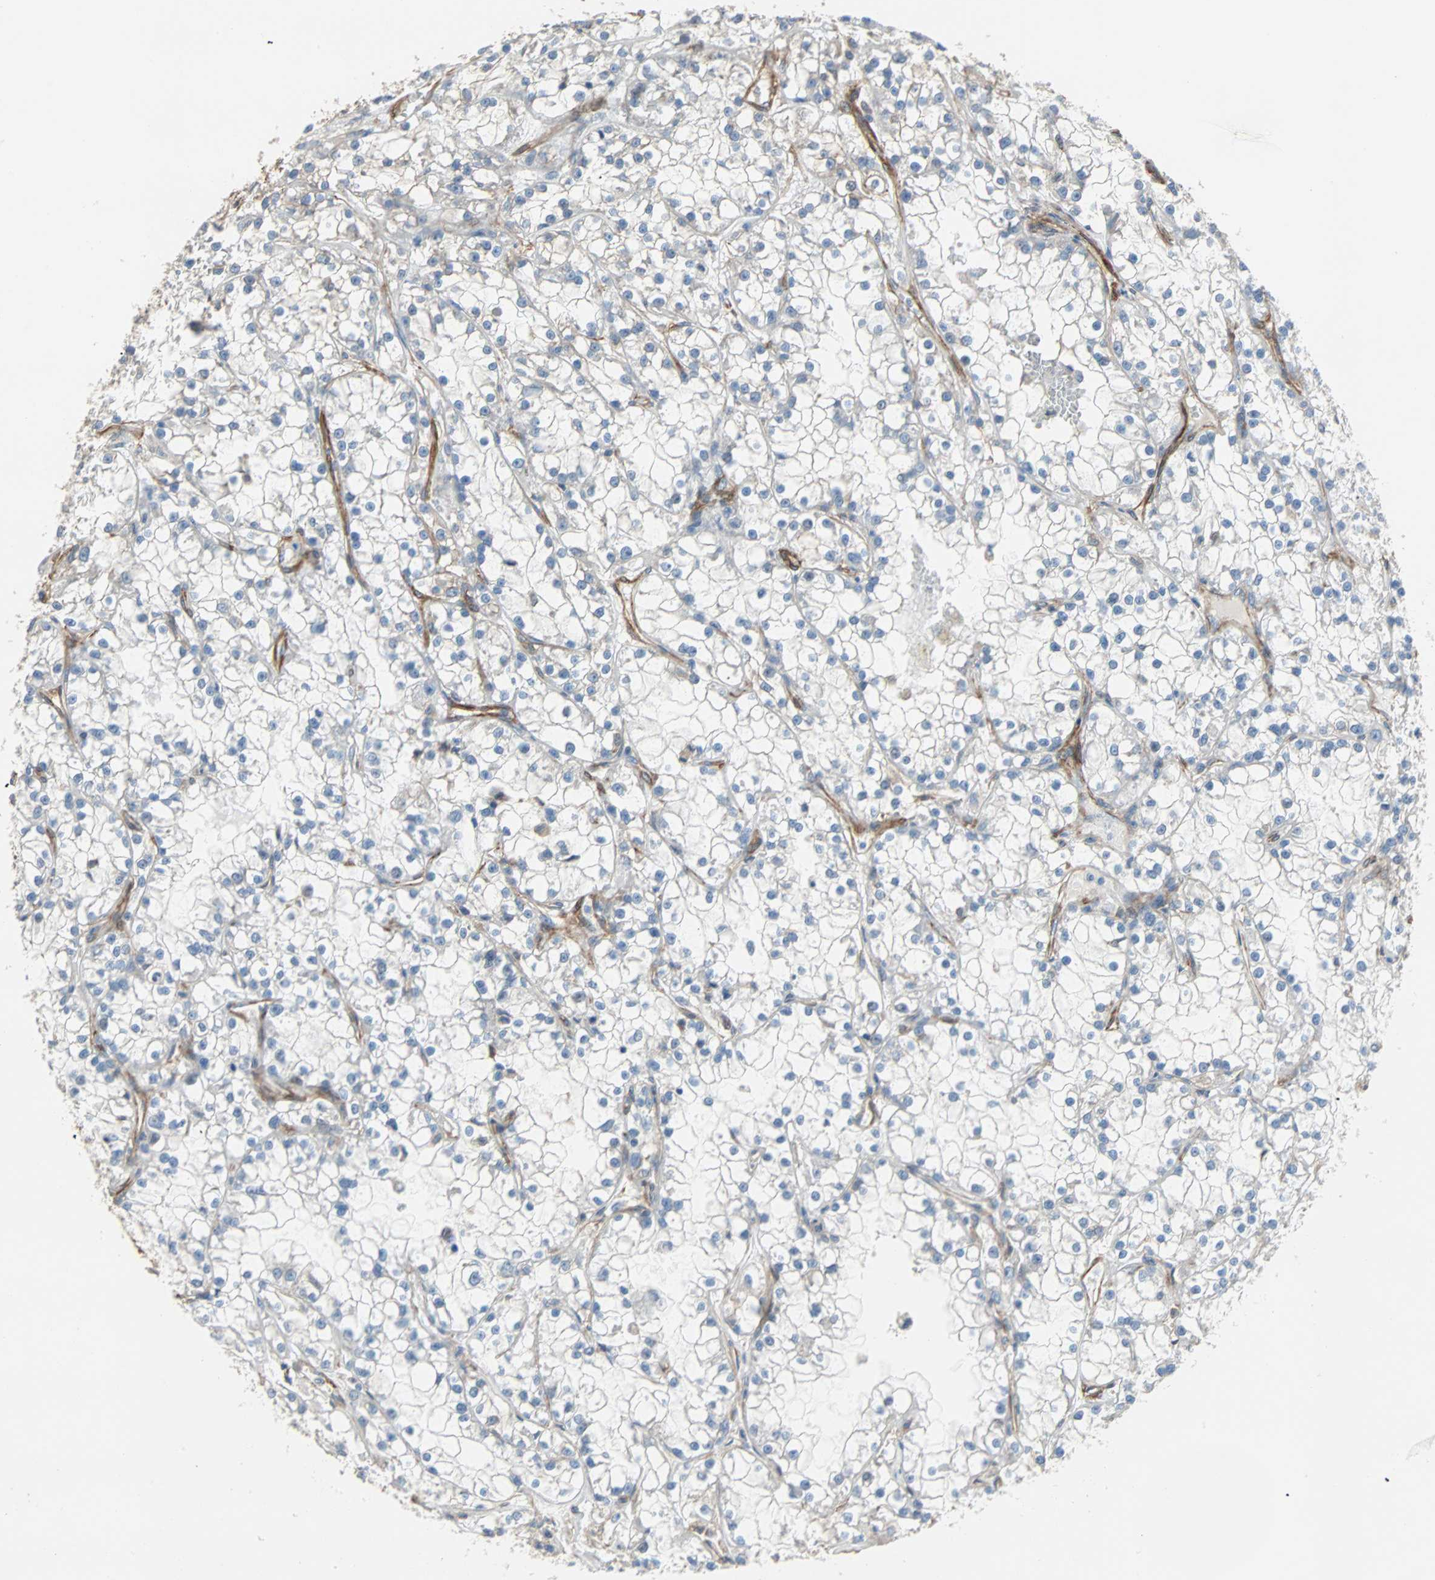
{"staining": {"intensity": "weak", "quantity": "<25%", "location": "cytoplasmic/membranous"}, "tissue": "renal cancer", "cell_type": "Tumor cells", "image_type": "cancer", "snomed": [{"axis": "morphology", "description": "Adenocarcinoma, NOS"}, {"axis": "topography", "description": "Kidney"}], "caption": "Adenocarcinoma (renal) was stained to show a protein in brown. There is no significant expression in tumor cells. (Brightfield microscopy of DAB (3,3'-diaminobenzidine) immunohistochemistry (IHC) at high magnification).", "gene": "EPB41L2", "patient": {"sex": "female", "age": 52}}